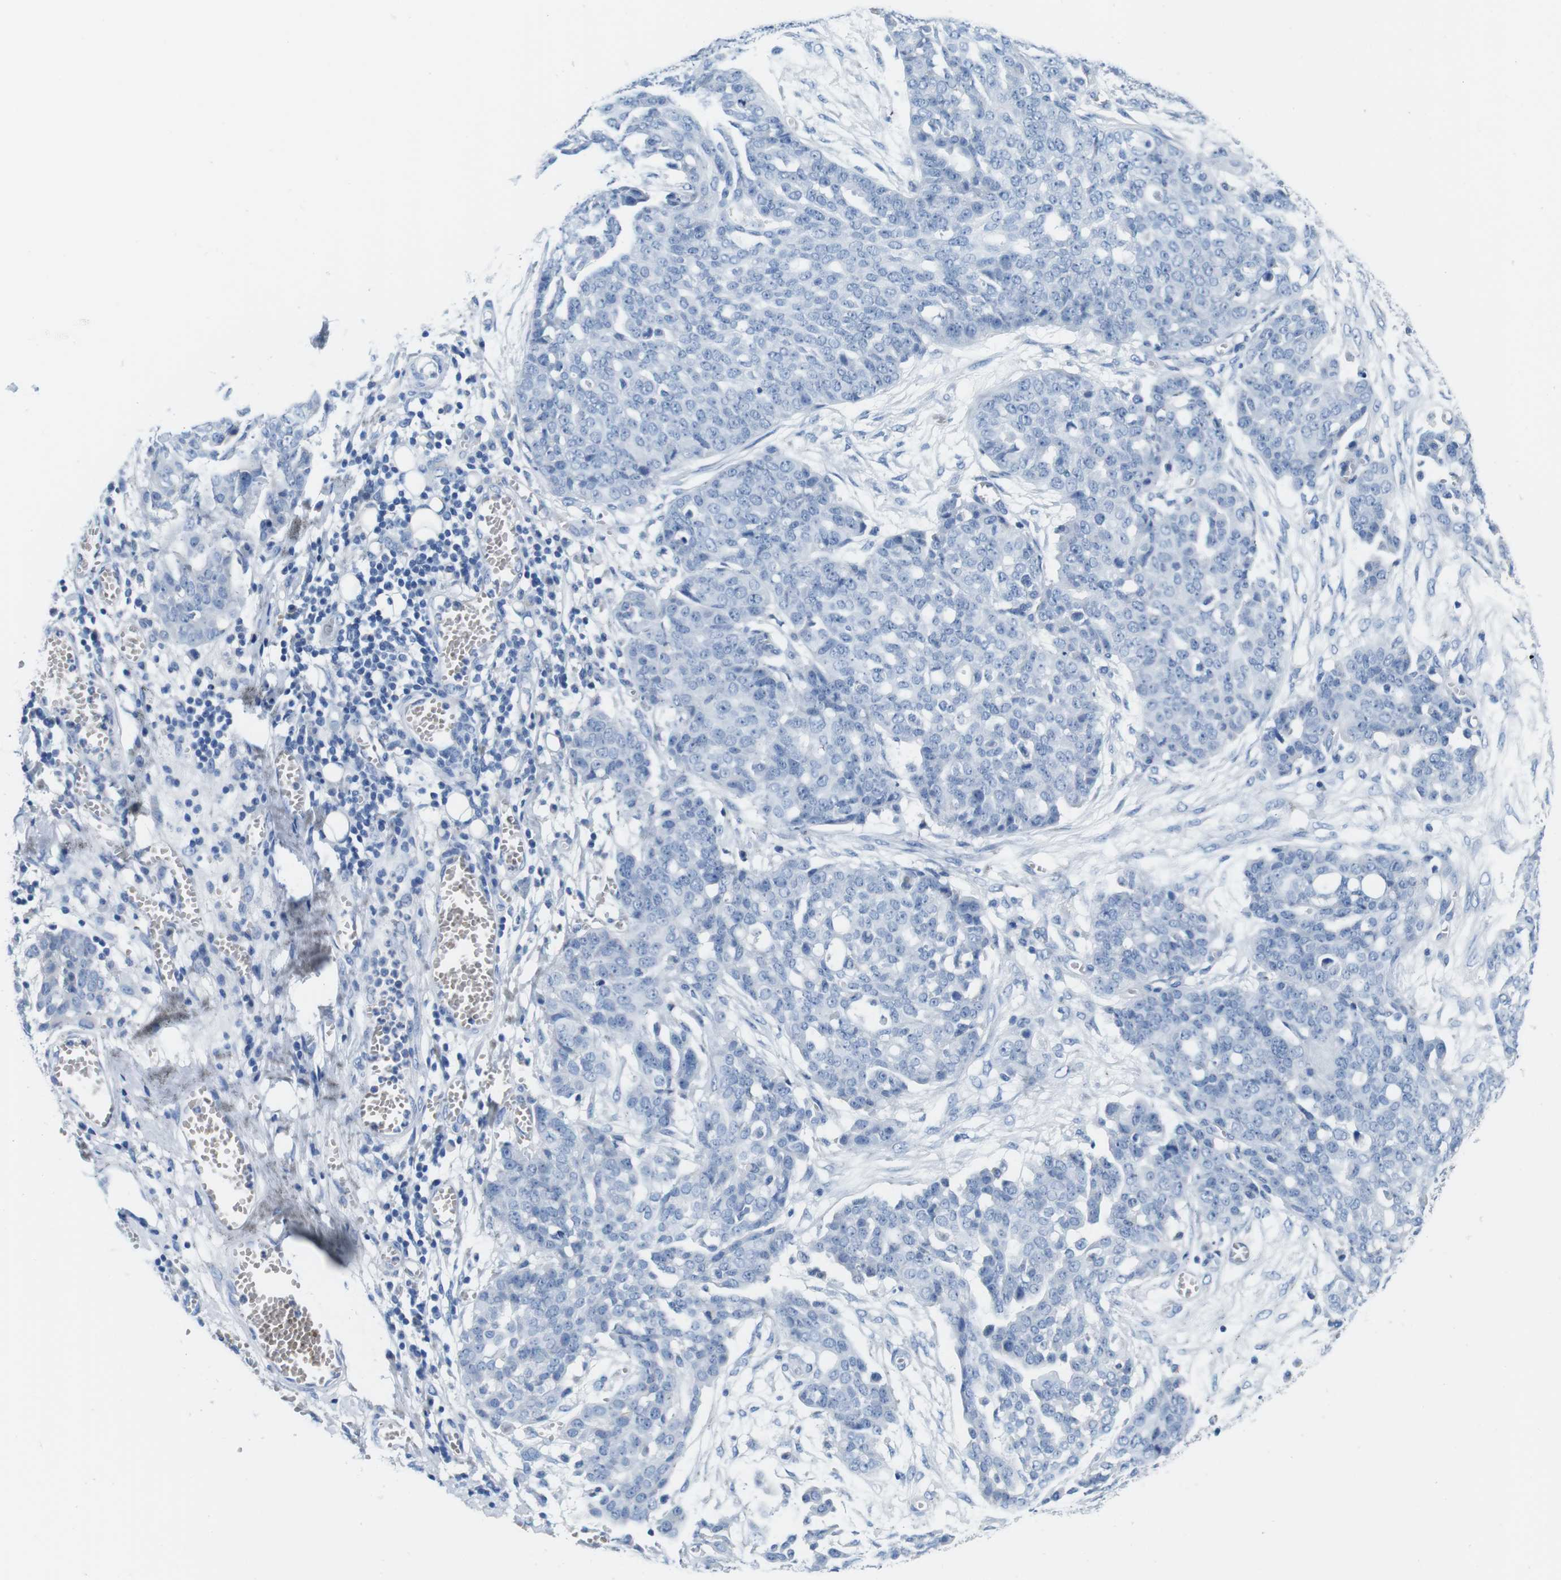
{"staining": {"intensity": "negative", "quantity": "none", "location": "none"}, "tissue": "ovarian cancer", "cell_type": "Tumor cells", "image_type": "cancer", "snomed": [{"axis": "morphology", "description": "Cystadenocarcinoma, serous, NOS"}, {"axis": "topography", "description": "Soft tissue"}, {"axis": "topography", "description": "Ovary"}], "caption": "The image displays no significant expression in tumor cells of ovarian cancer.", "gene": "IGSF8", "patient": {"sex": "female", "age": 57}}